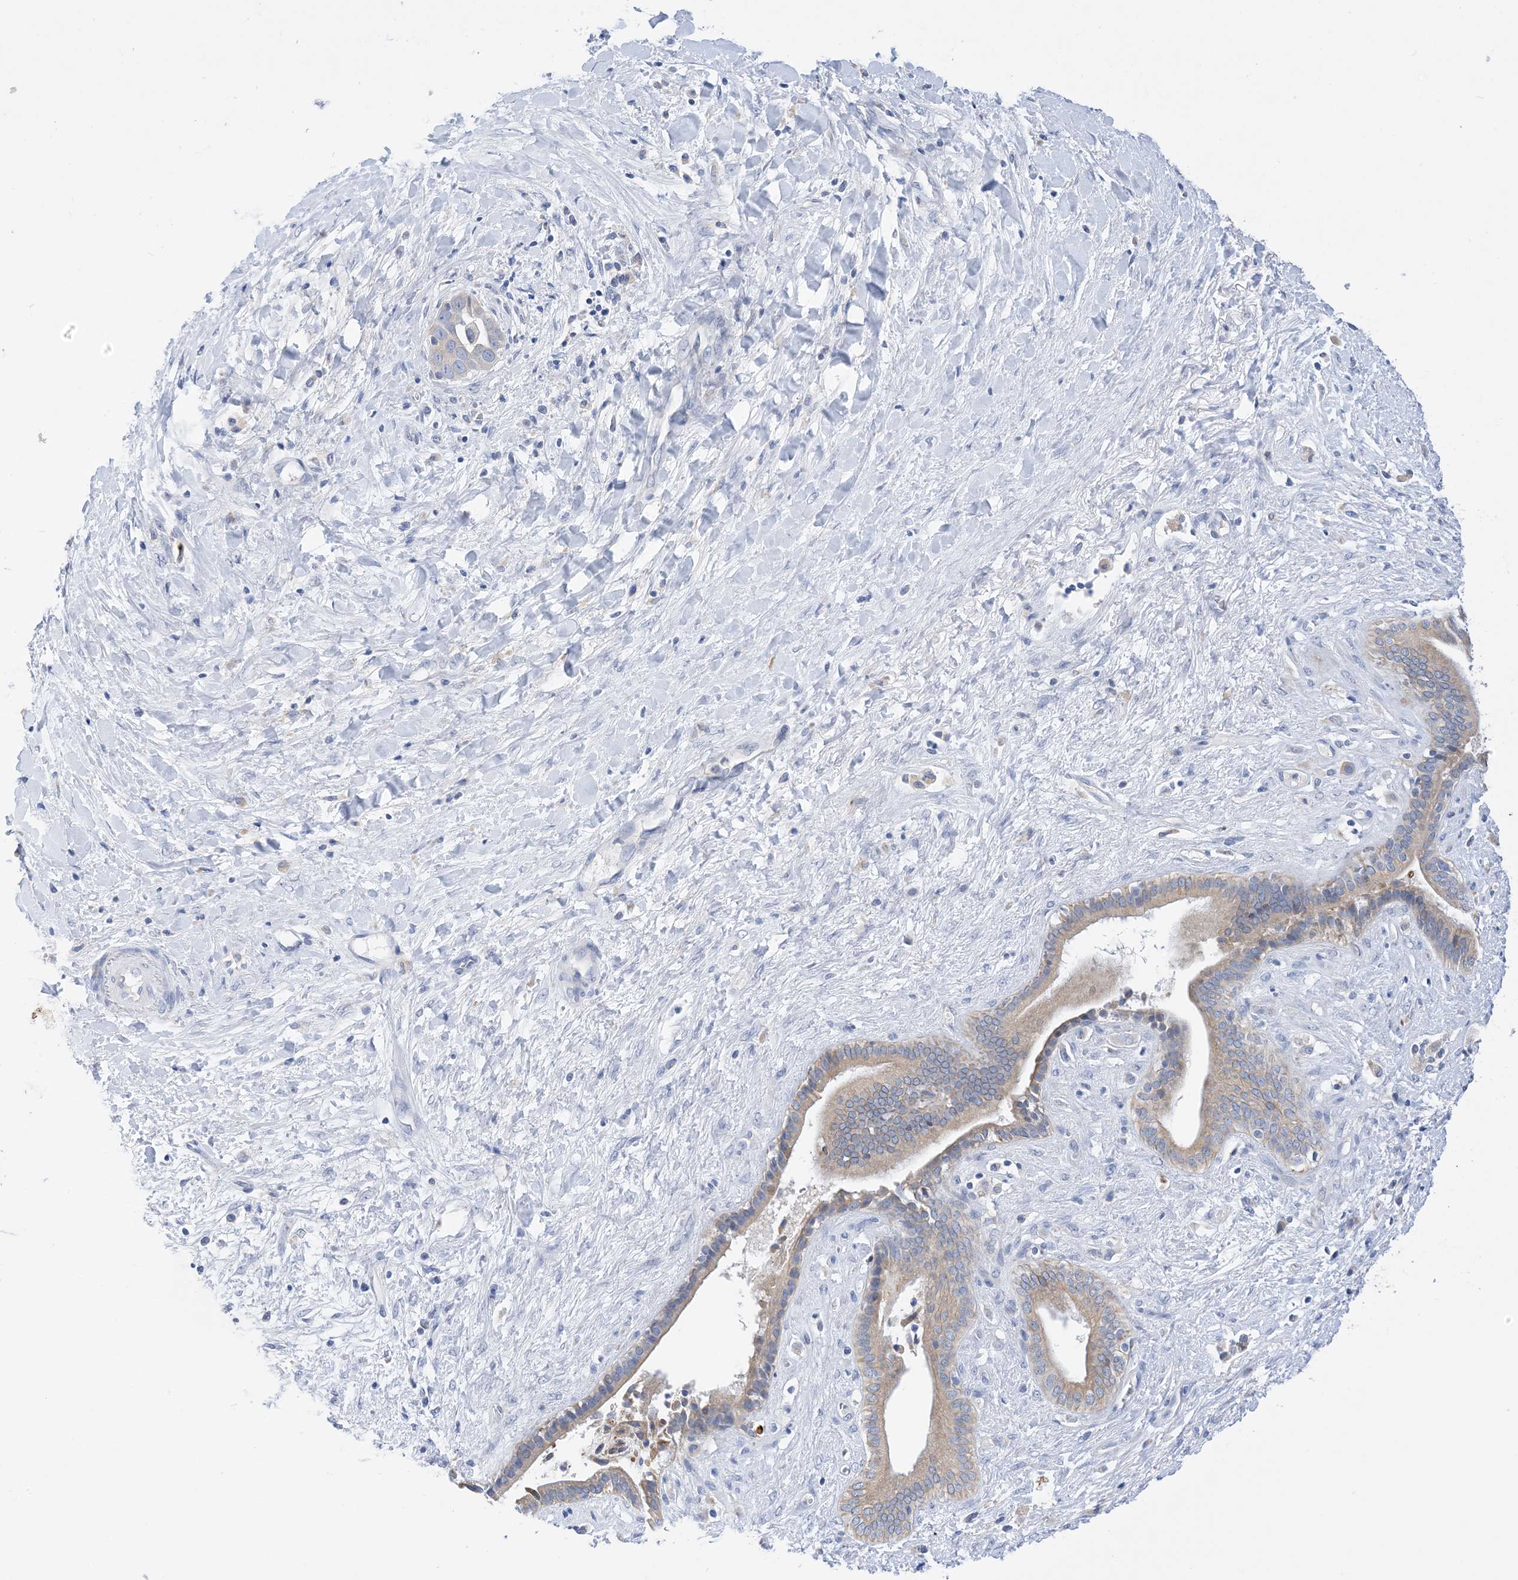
{"staining": {"intensity": "weak", "quantity": "25%-75%", "location": "cytoplasmic/membranous"}, "tissue": "liver cancer", "cell_type": "Tumor cells", "image_type": "cancer", "snomed": [{"axis": "morphology", "description": "Cholangiocarcinoma"}, {"axis": "topography", "description": "Liver"}], "caption": "IHC staining of liver cancer, which shows low levels of weak cytoplasmic/membranous positivity in approximately 25%-75% of tumor cells indicating weak cytoplasmic/membranous protein expression. The staining was performed using DAB (3,3'-diaminobenzidine) (brown) for protein detection and nuclei were counterstained in hematoxylin (blue).", "gene": "PLK4", "patient": {"sex": "female", "age": 52}}